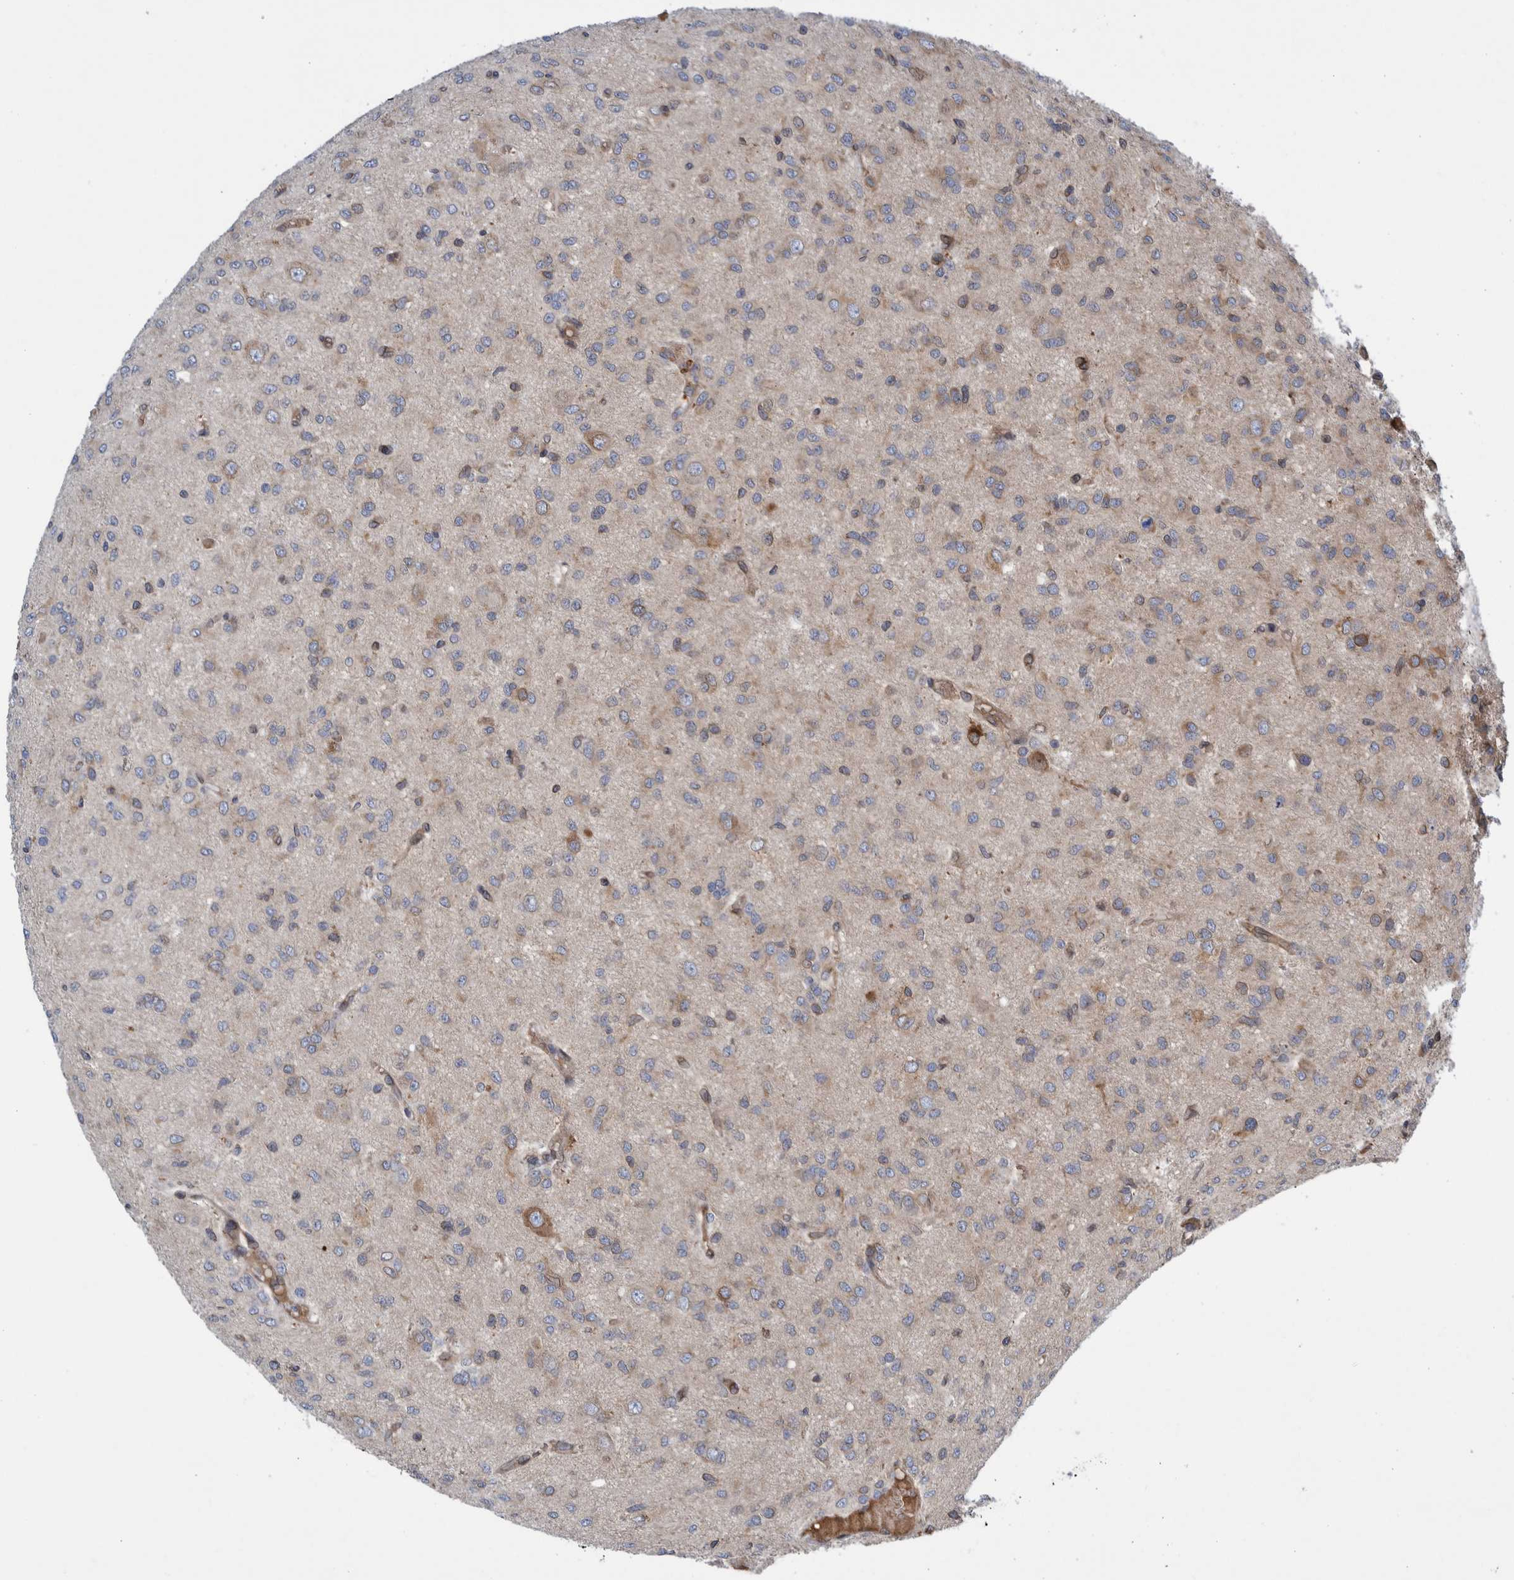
{"staining": {"intensity": "weak", "quantity": "<25%", "location": "cytoplasmic/membranous"}, "tissue": "glioma", "cell_type": "Tumor cells", "image_type": "cancer", "snomed": [{"axis": "morphology", "description": "Glioma, malignant, High grade"}, {"axis": "topography", "description": "Brain"}], "caption": "Immunohistochemistry (IHC) histopathology image of human malignant glioma (high-grade) stained for a protein (brown), which demonstrates no expression in tumor cells.", "gene": "THEM6", "patient": {"sex": "female", "age": 59}}